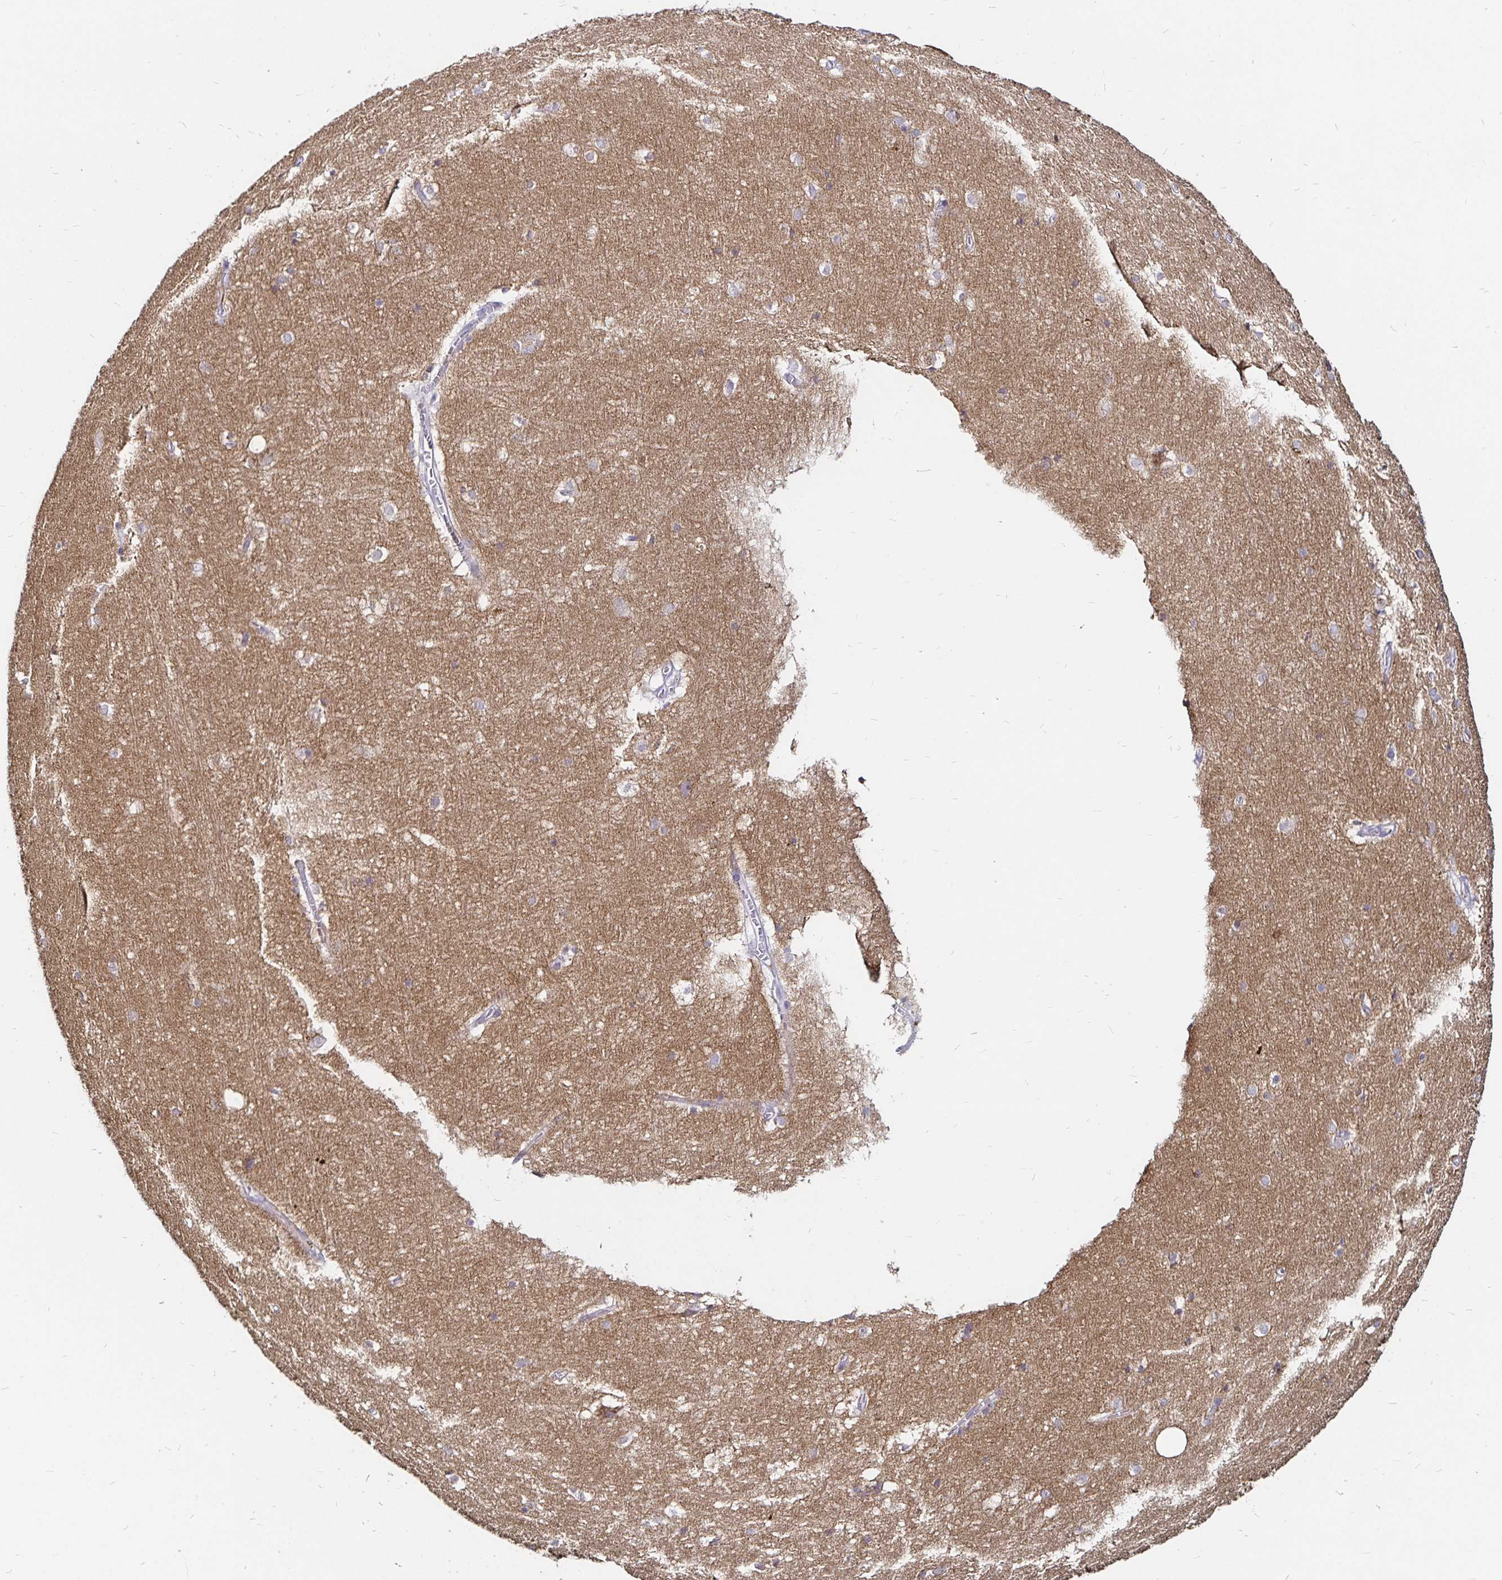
{"staining": {"intensity": "weak", "quantity": "<25%", "location": "cytoplasmic/membranous"}, "tissue": "hippocampus", "cell_type": "Glial cells", "image_type": "normal", "snomed": [{"axis": "morphology", "description": "Normal tissue, NOS"}, {"axis": "topography", "description": "Cerebral cortex"}, {"axis": "topography", "description": "Hippocampus"}], "caption": "Unremarkable hippocampus was stained to show a protein in brown. There is no significant expression in glial cells.", "gene": "FAIM2", "patient": {"sex": "female", "age": 19}}